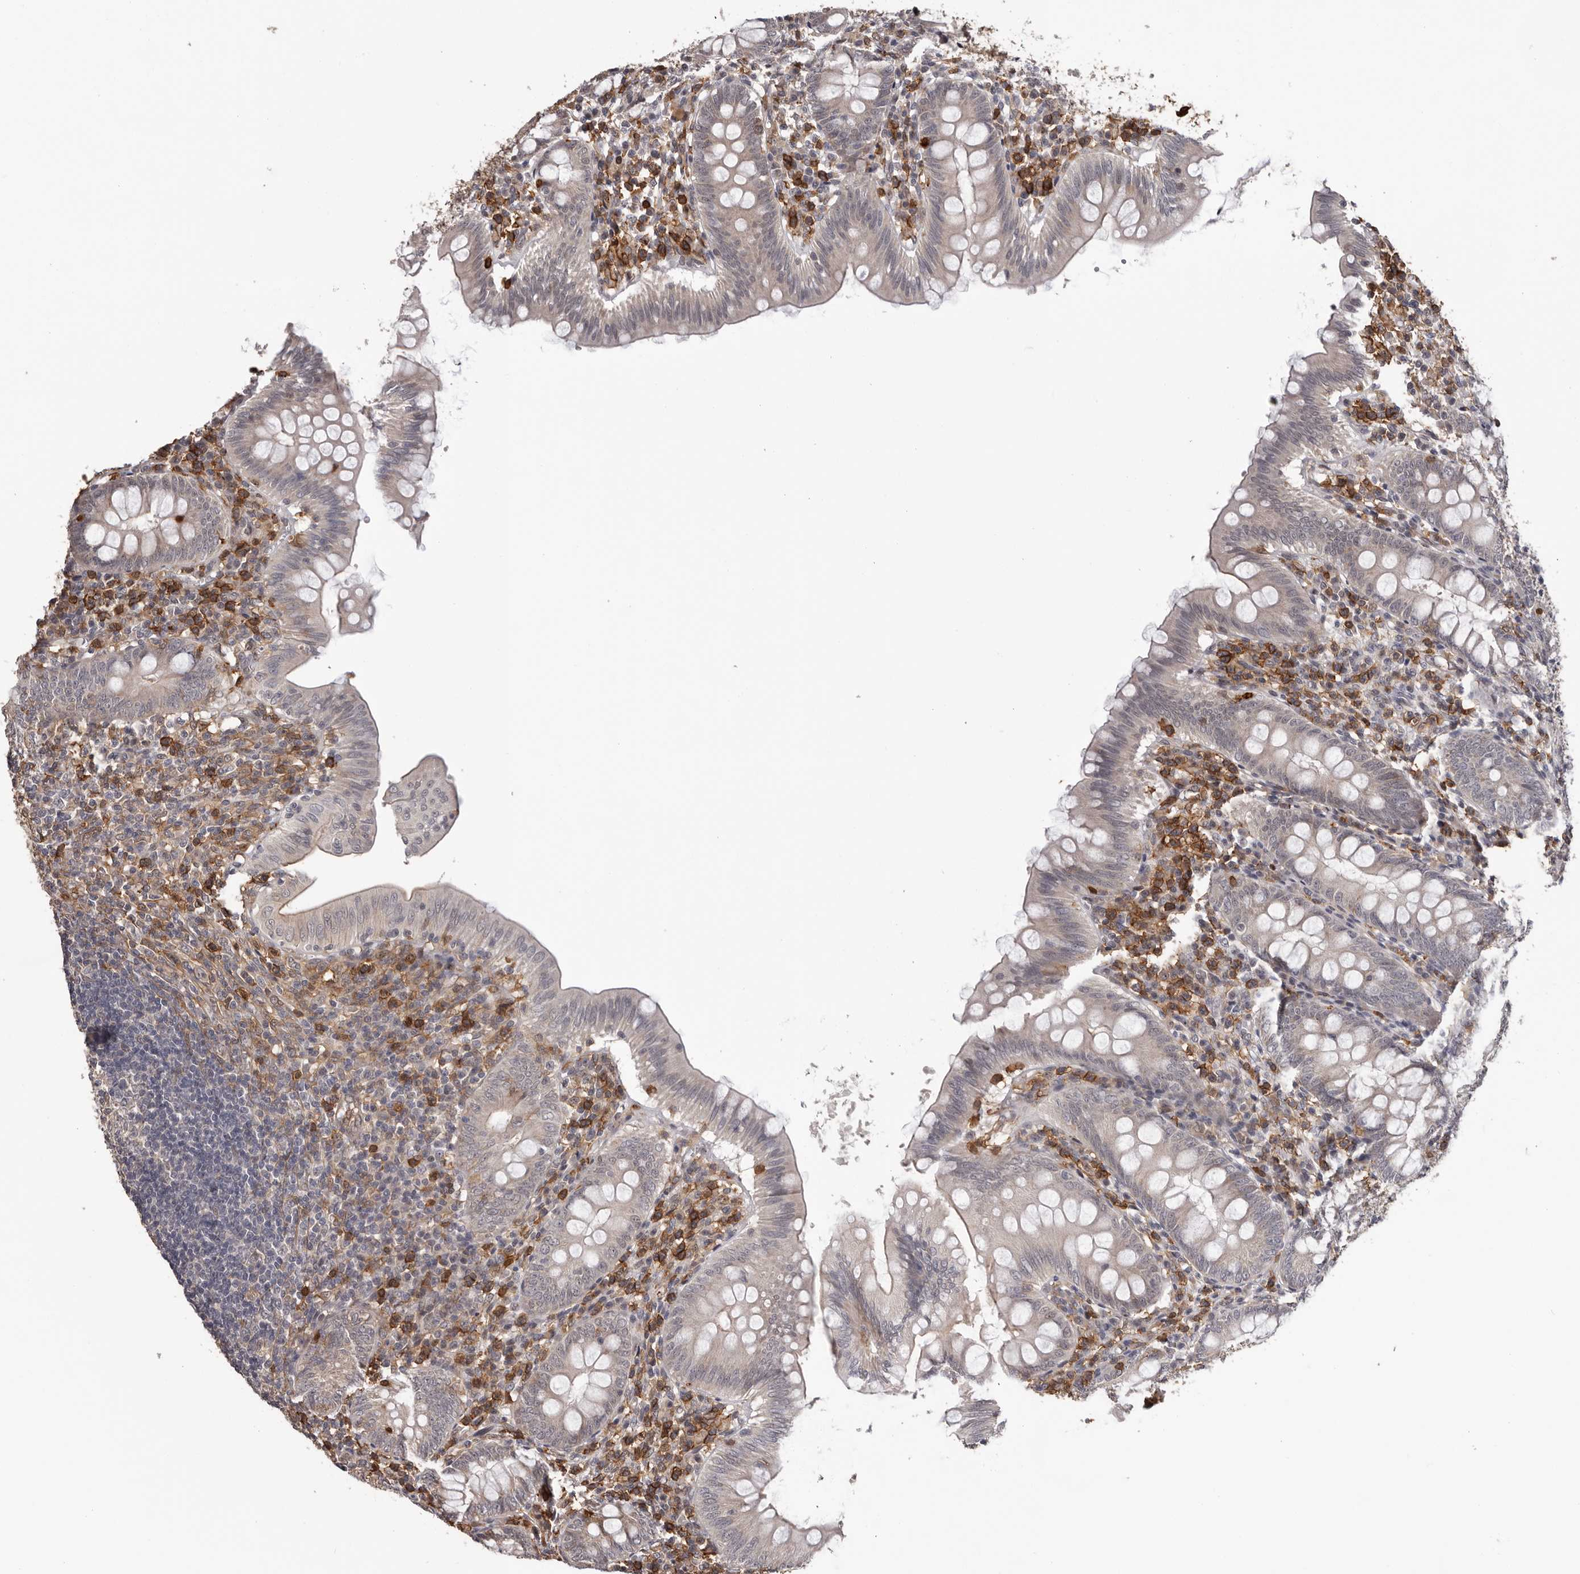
{"staining": {"intensity": "weak", "quantity": "<25%", "location": "cytoplasmic/membranous"}, "tissue": "appendix", "cell_type": "Glandular cells", "image_type": "normal", "snomed": [{"axis": "morphology", "description": "Normal tissue, NOS"}, {"axis": "topography", "description": "Appendix"}], "caption": "DAB (3,3'-diaminobenzidine) immunohistochemical staining of unremarkable appendix reveals no significant positivity in glandular cells.", "gene": "PRR12", "patient": {"sex": "male", "age": 14}}